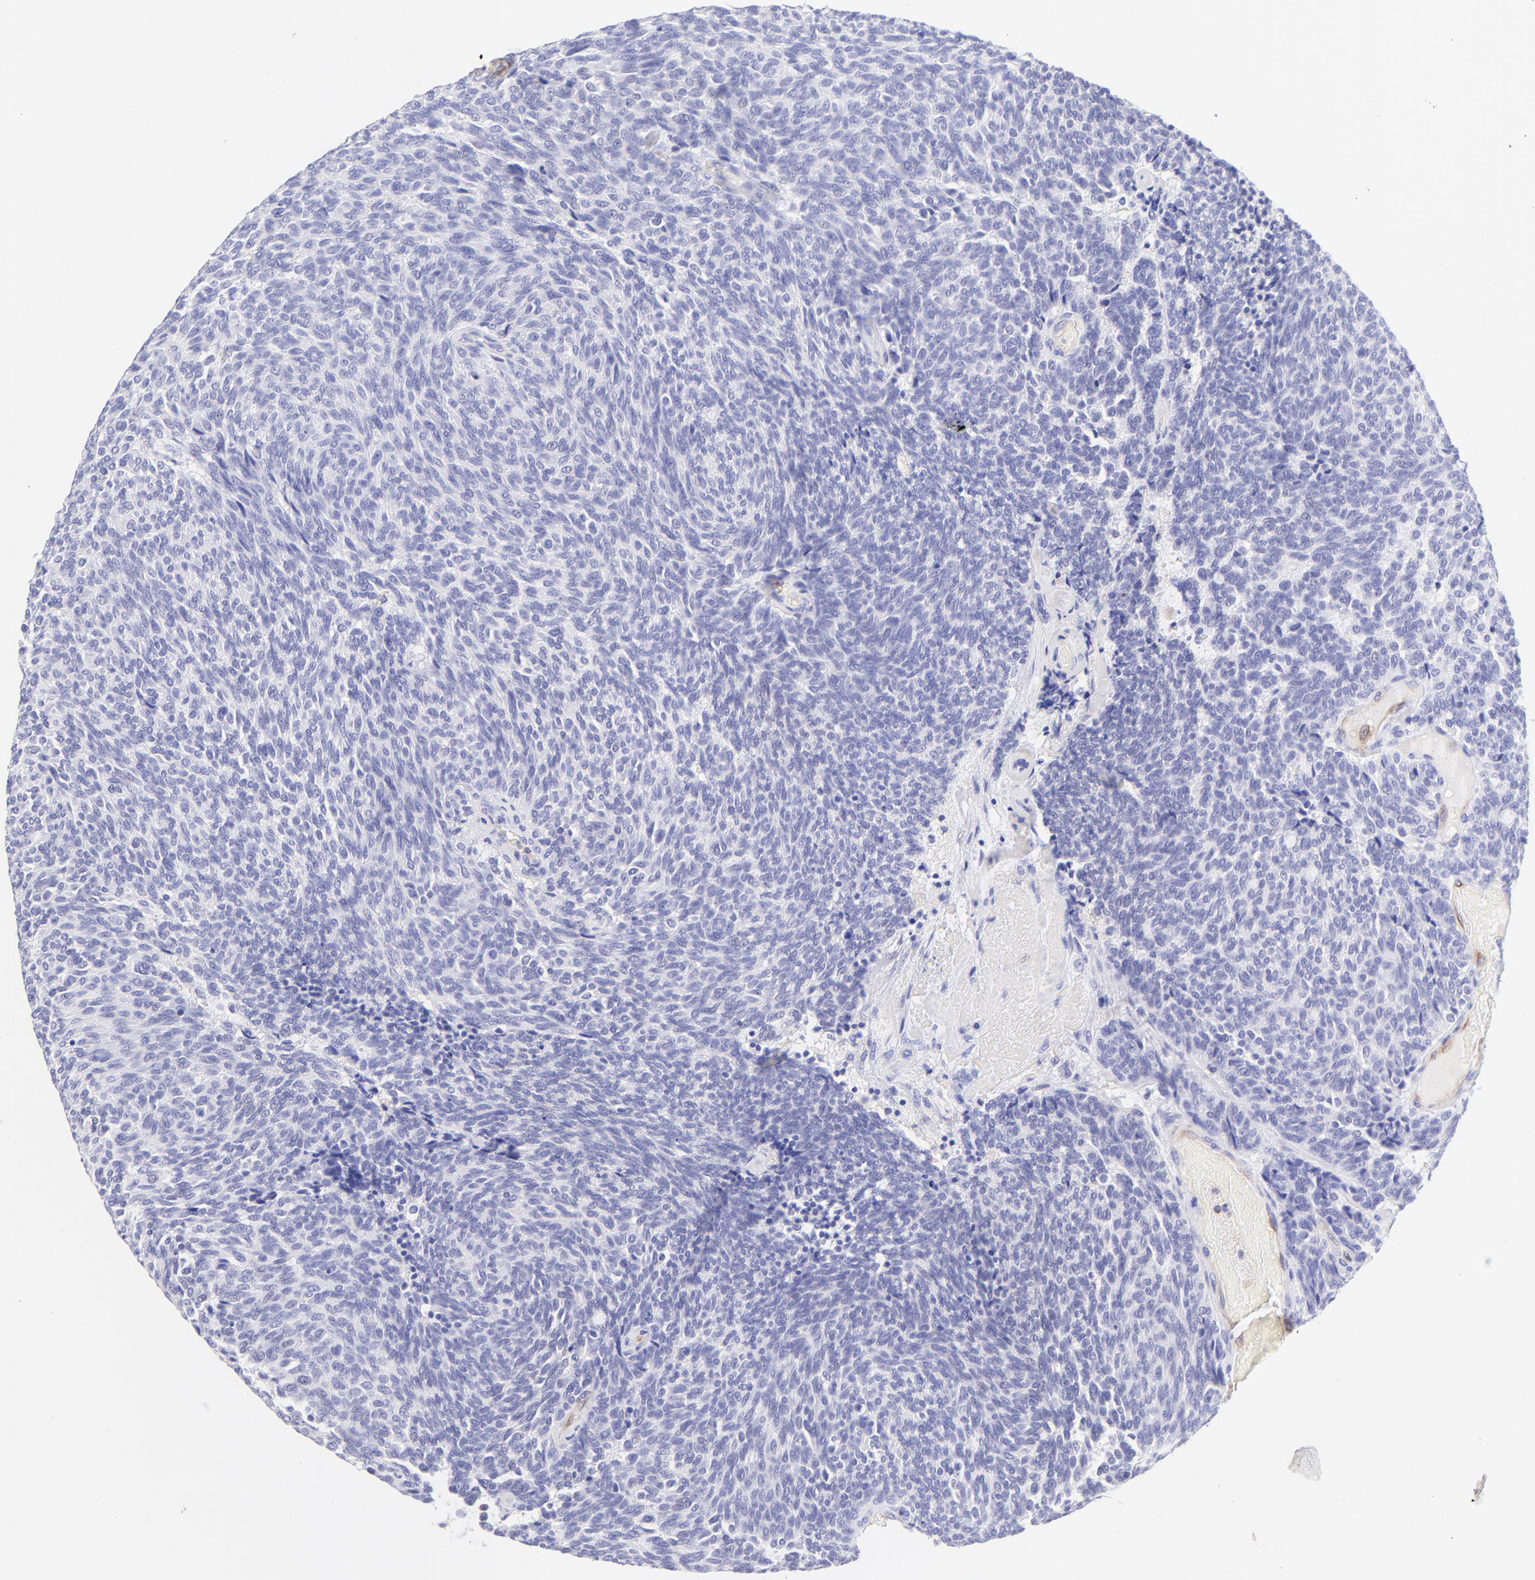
{"staining": {"intensity": "negative", "quantity": "none", "location": "none"}, "tissue": "carcinoid", "cell_type": "Tumor cells", "image_type": "cancer", "snomed": [{"axis": "morphology", "description": "Carcinoid, malignant, NOS"}, {"axis": "topography", "description": "Pancreas"}], "caption": "An immunohistochemistry photomicrograph of carcinoid (malignant) is shown. There is no staining in tumor cells of carcinoid (malignant).", "gene": "IRAG2", "patient": {"sex": "female", "age": 54}}